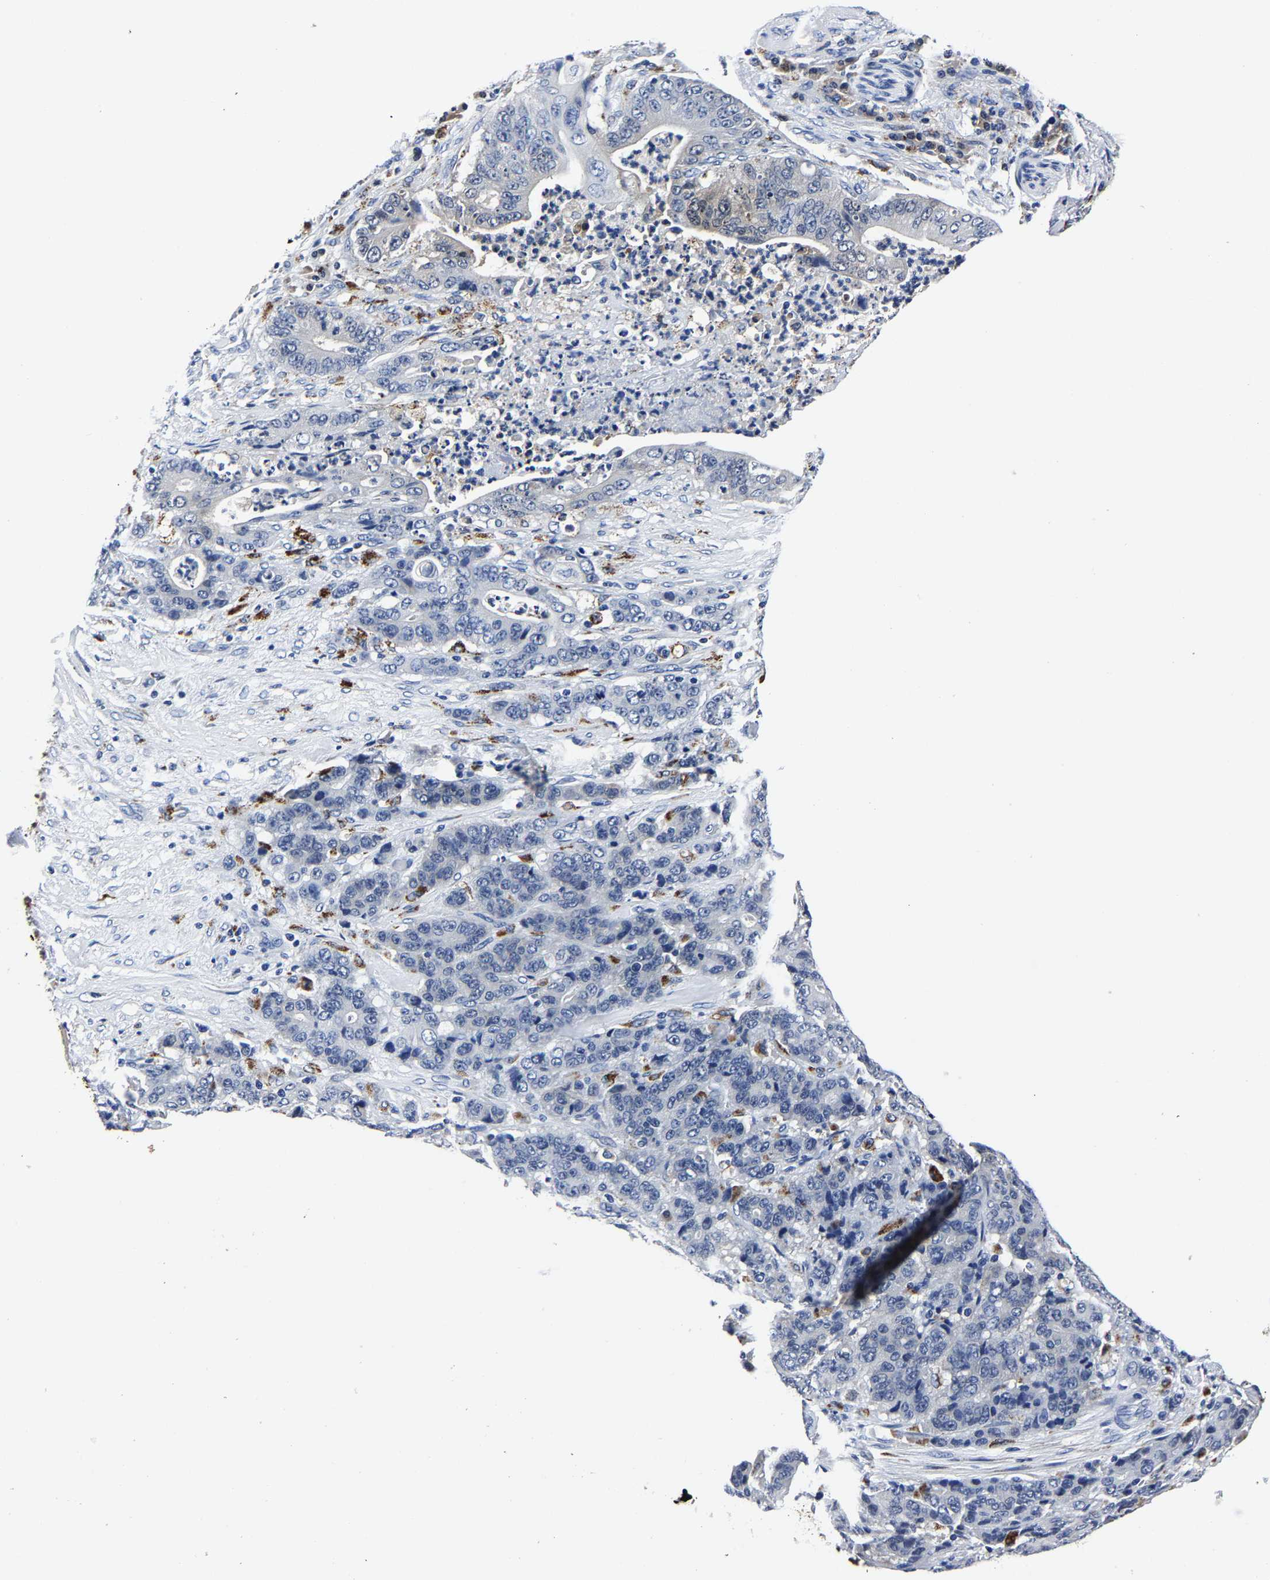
{"staining": {"intensity": "negative", "quantity": "none", "location": "none"}, "tissue": "stomach cancer", "cell_type": "Tumor cells", "image_type": "cancer", "snomed": [{"axis": "morphology", "description": "Adenocarcinoma, NOS"}, {"axis": "topography", "description": "Stomach"}], "caption": "High power microscopy histopathology image of an immunohistochemistry (IHC) micrograph of adenocarcinoma (stomach), revealing no significant staining in tumor cells.", "gene": "PSPH", "patient": {"sex": "female", "age": 73}}